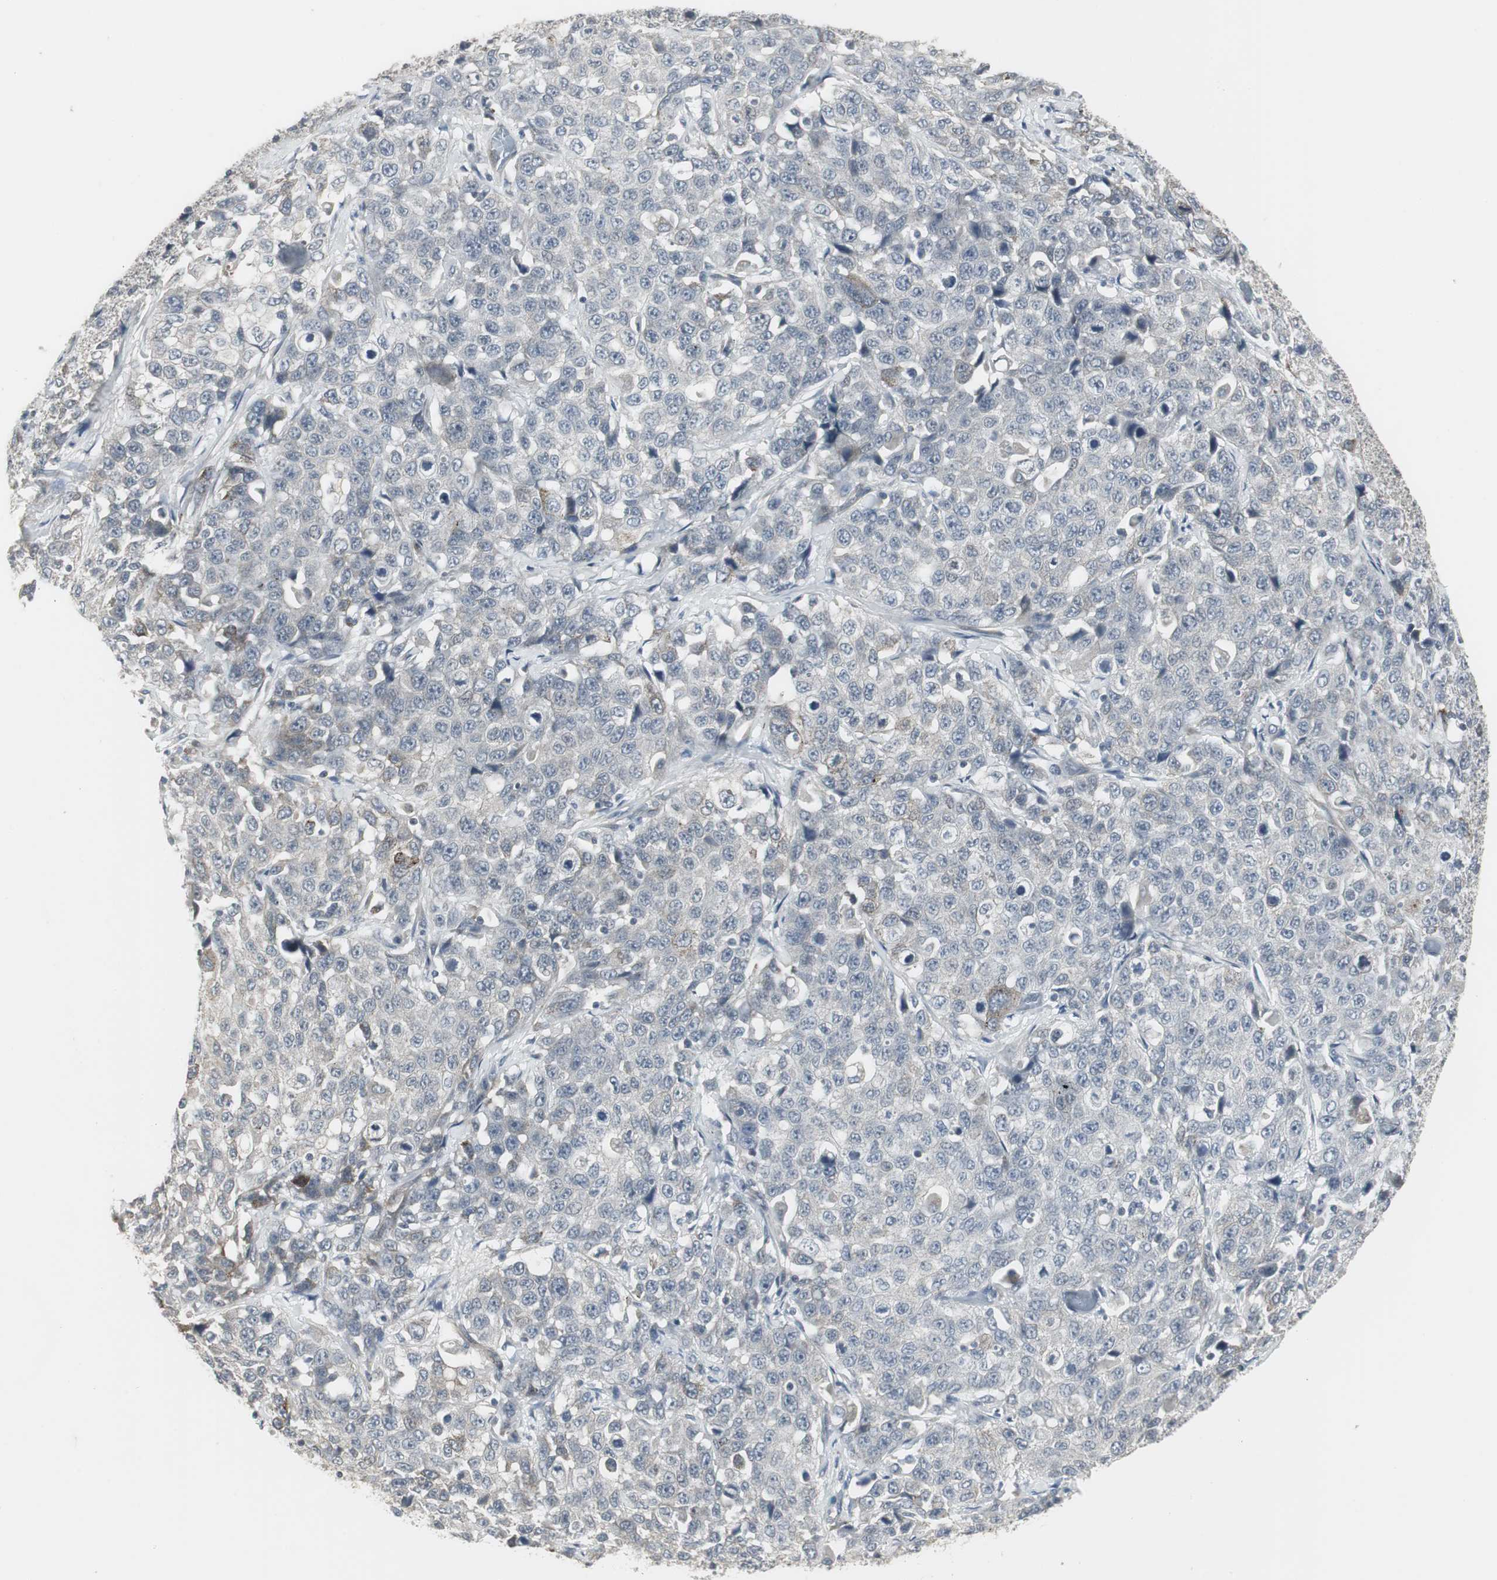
{"staining": {"intensity": "weak", "quantity": "<25%", "location": "cytoplasmic/membranous"}, "tissue": "stomach cancer", "cell_type": "Tumor cells", "image_type": "cancer", "snomed": [{"axis": "morphology", "description": "Normal tissue, NOS"}, {"axis": "morphology", "description": "Adenocarcinoma, NOS"}, {"axis": "topography", "description": "Stomach"}], "caption": "Stomach adenocarcinoma stained for a protein using immunohistochemistry (IHC) shows no staining tumor cells.", "gene": "SCYL3", "patient": {"sex": "male", "age": 48}}